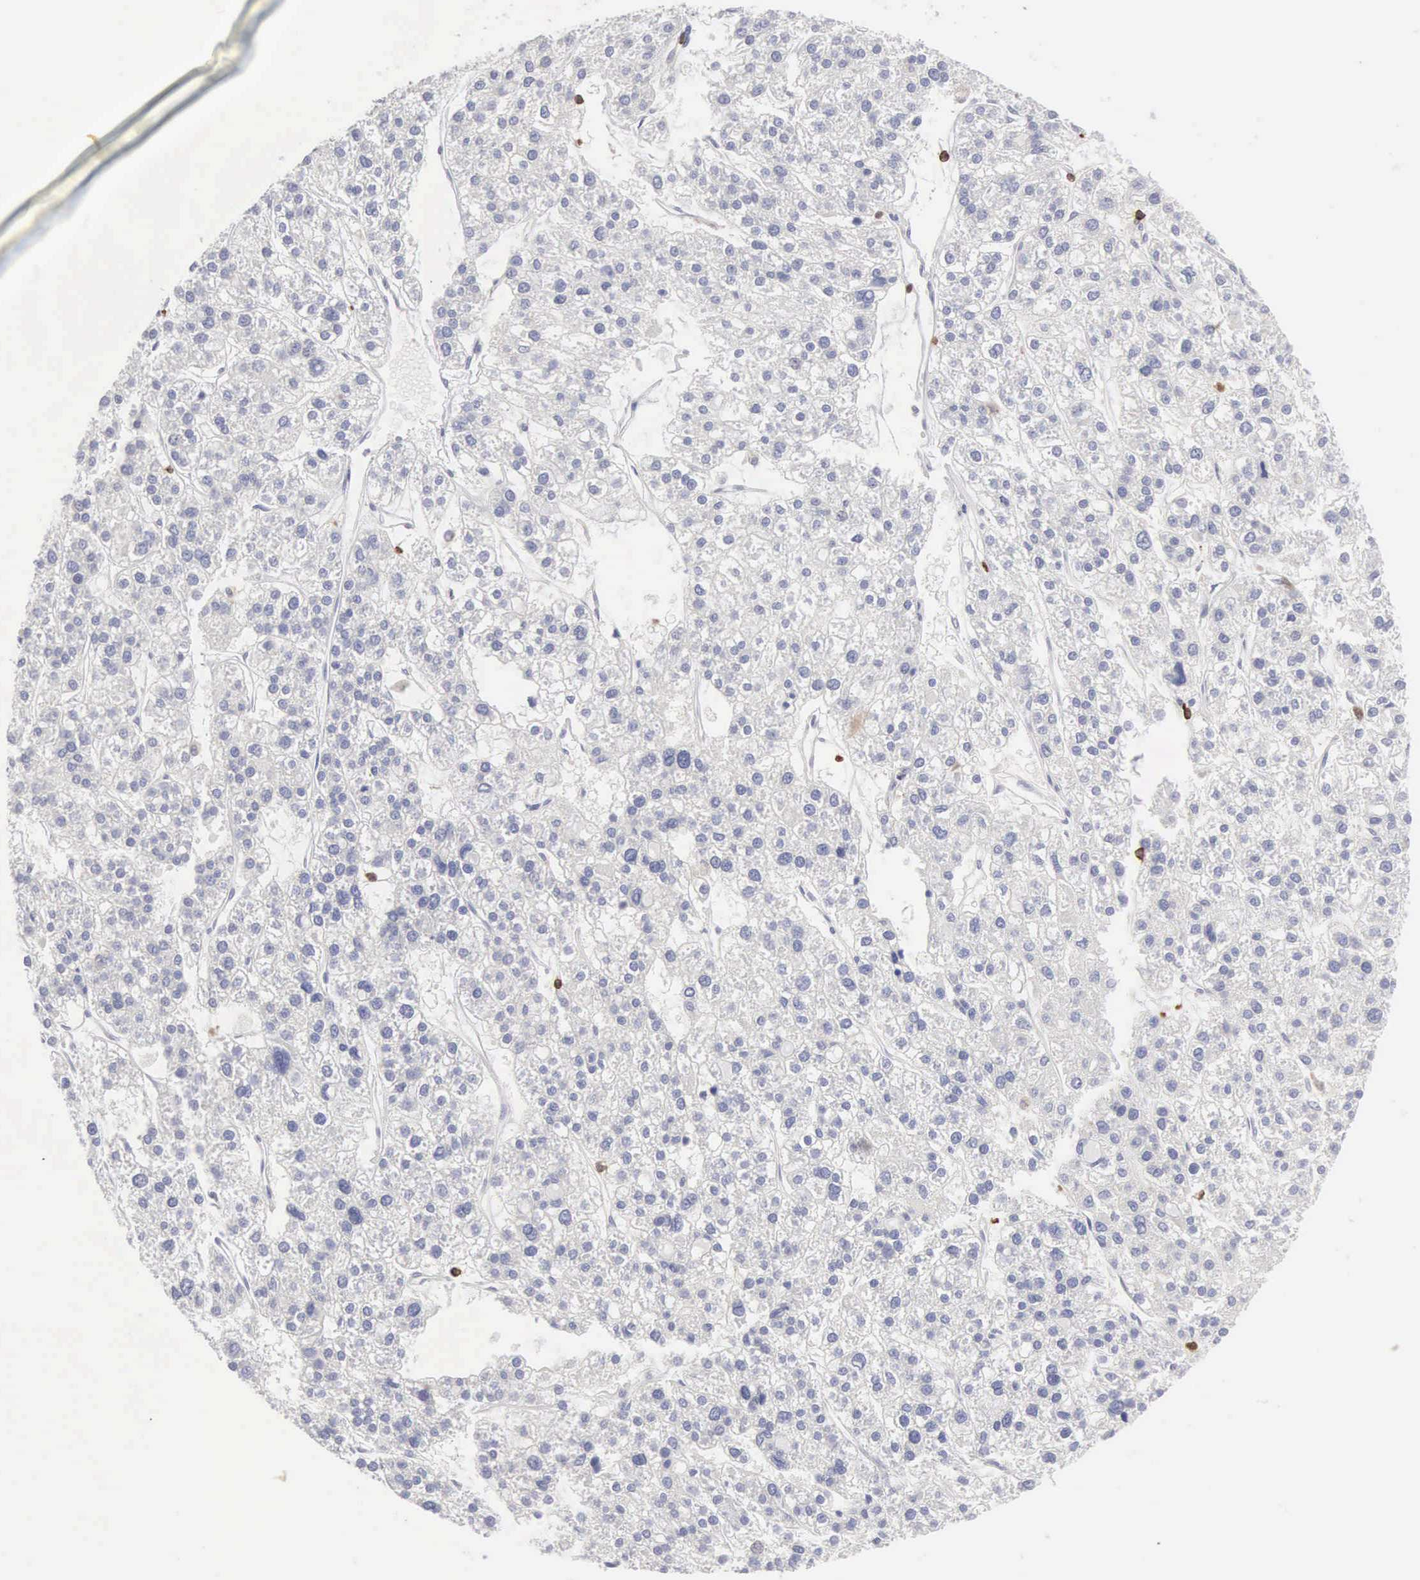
{"staining": {"intensity": "negative", "quantity": "none", "location": "none"}, "tissue": "liver cancer", "cell_type": "Tumor cells", "image_type": "cancer", "snomed": [{"axis": "morphology", "description": "Carcinoma, Hepatocellular, NOS"}, {"axis": "topography", "description": "Liver"}], "caption": "High magnification brightfield microscopy of liver hepatocellular carcinoma stained with DAB (3,3'-diaminobenzidine) (brown) and counterstained with hematoxylin (blue): tumor cells show no significant expression.", "gene": "SH3BP1", "patient": {"sex": "female", "age": 85}}